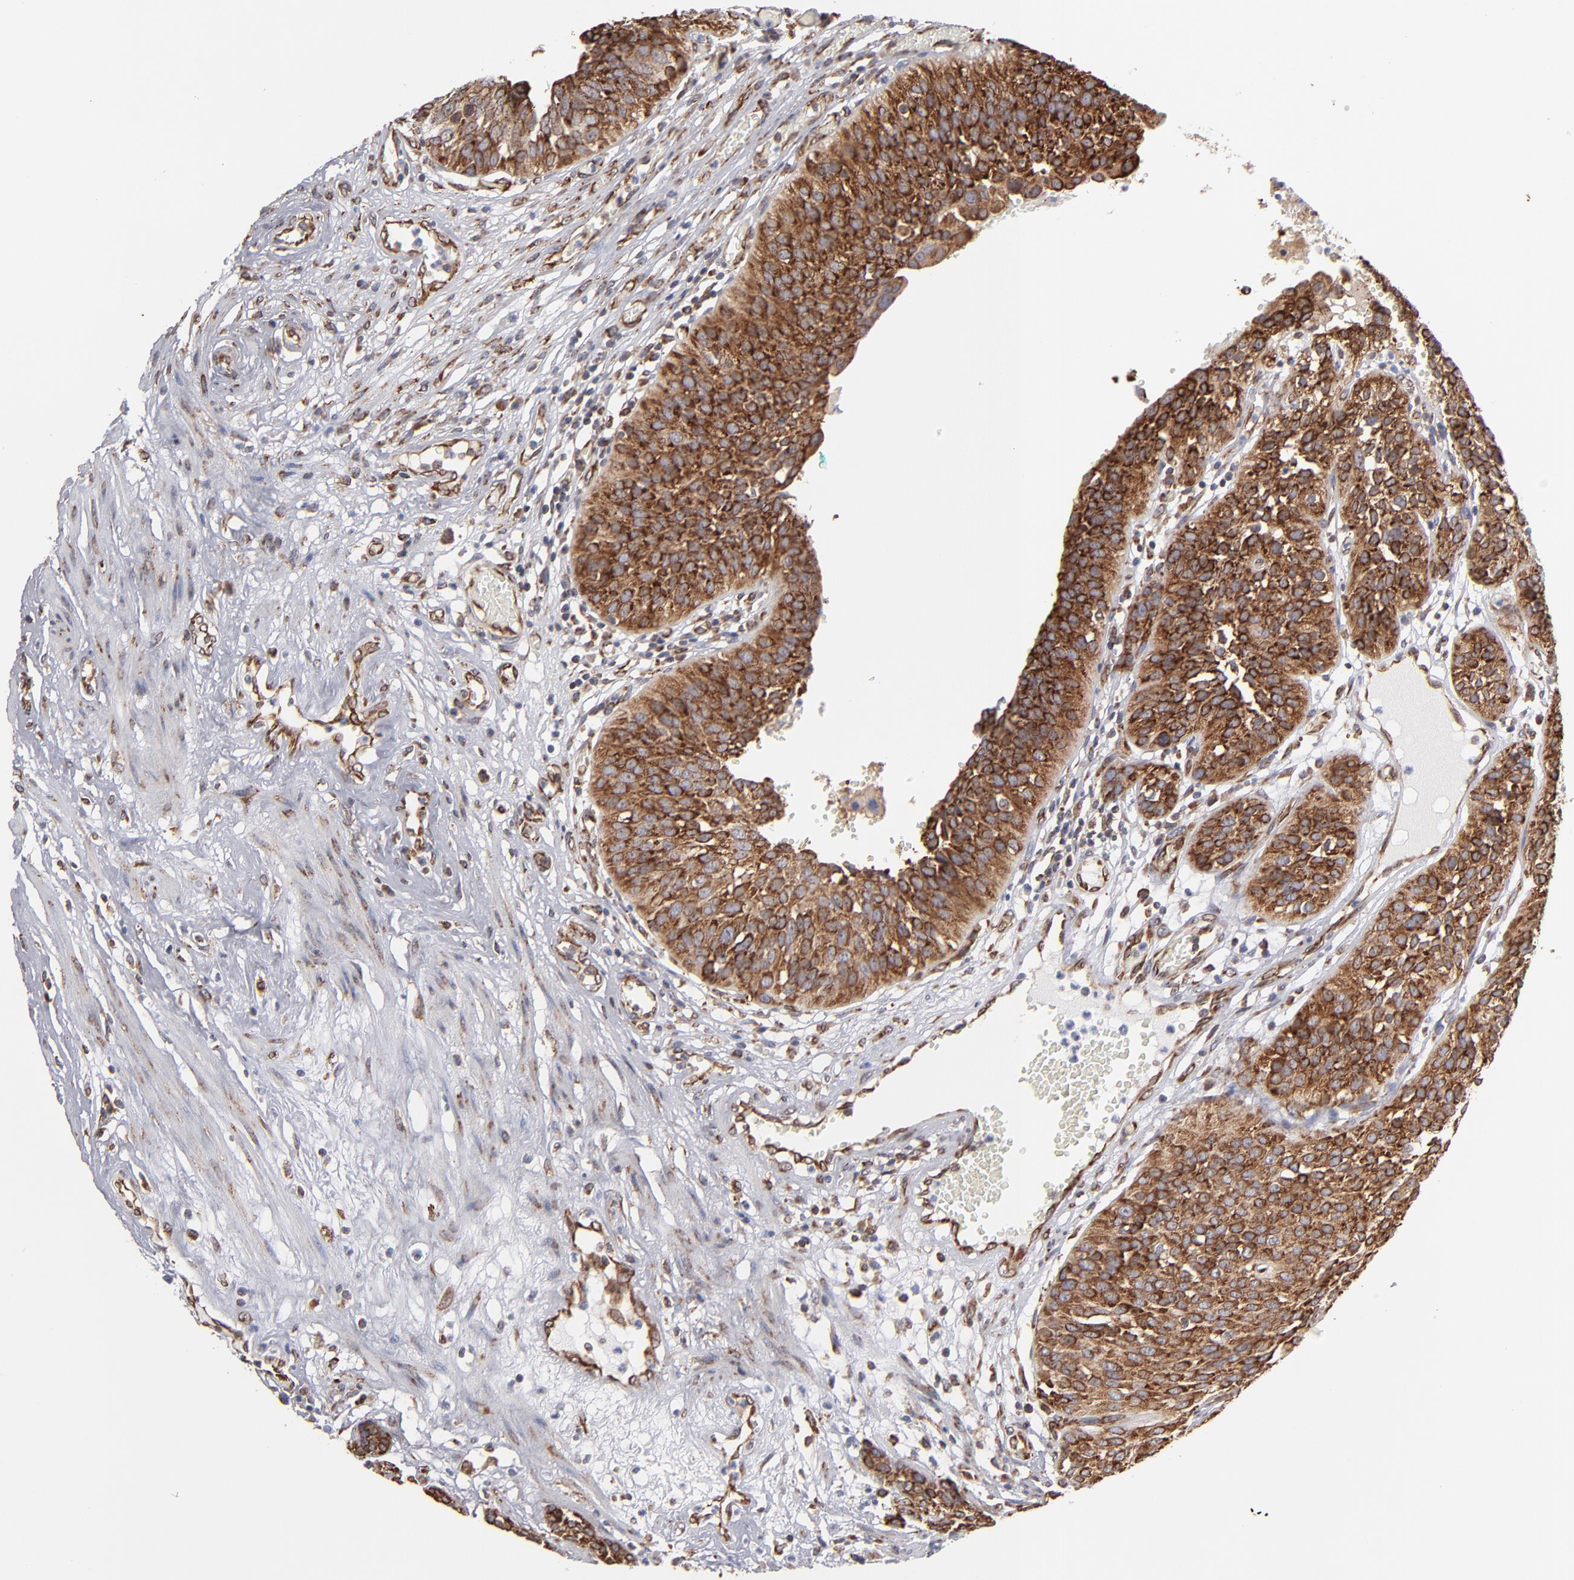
{"staining": {"intensity": "moderate", "quantity": ">75%", "location": "cytoplasmic/membranous"}, "tissue": "urothelial cancer", "cell_type": "Tumor cells", "image_type": "cancer", "snomed": [{"axis": "morphology", "description": "Urothelial carcinoma, High grade"}, {"axis": "topography", "description": "Urinary bladder"}], "caption": "Human urothelial cancer stained with a brown dye shows moderate cytoplasmic/membranous positive staining in about >75% of tumor cells.", "gene": "KTN1", "patient": {"sex": "male", "age": 56}}